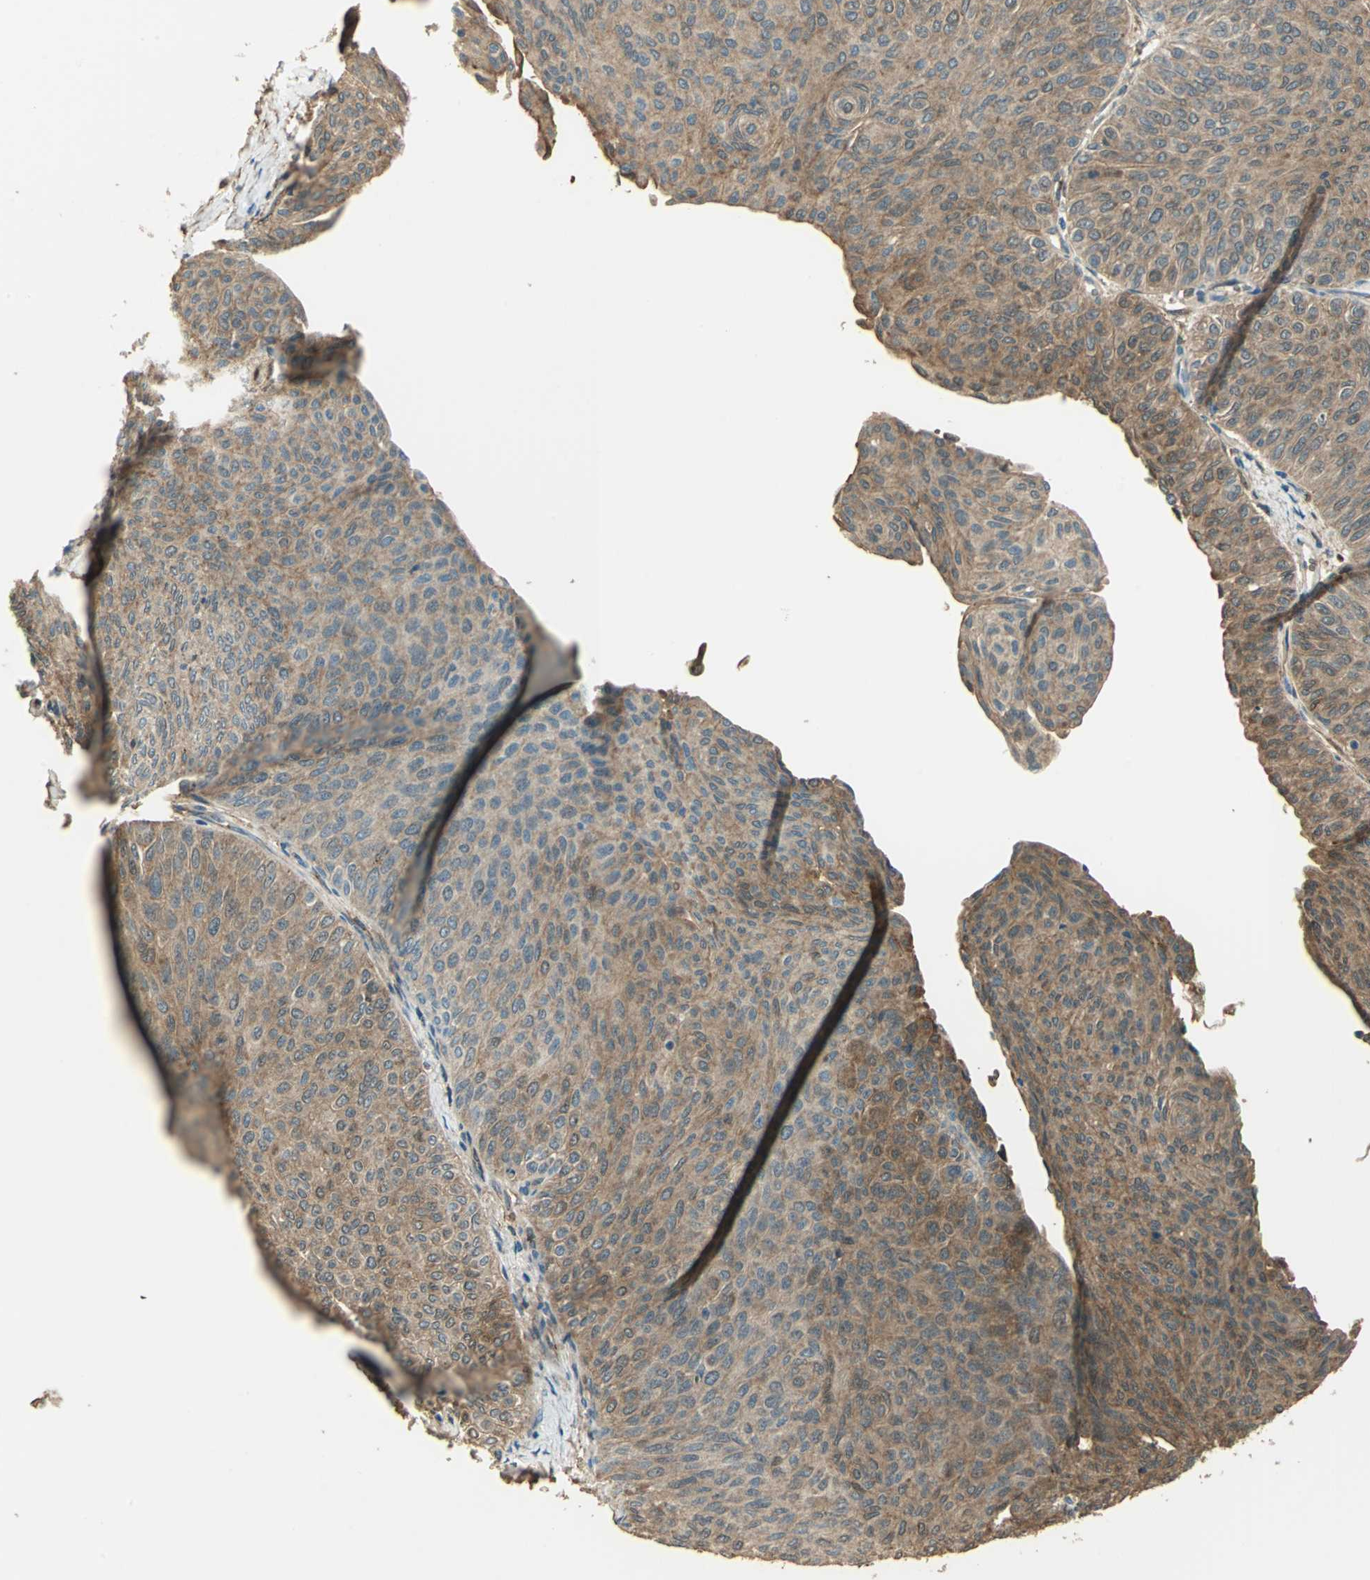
{"staining": {"intensity": "moderate", "quantity": ">75%", "location": "cytoplasmic/membranous"}, "tissue": "urothelial cancer", "cell_type": "Tumor cells", "image_type": "cancer", "snomed": [{"axis": "morphology", "description": "Urothelial carcinoma, Low grade"}, {"axis": "topography", "description": "Urinary bladder"}], "caption": "An immunohistochemistry histopathology image of neoplastic tissue is shown. Protein staining in brown labels moderate cytoplasmic/membranous positivity in urothelial cancer within tumor cells.", "gene": "DDAH1", "patient": {"sex": "male", "age": 78}}